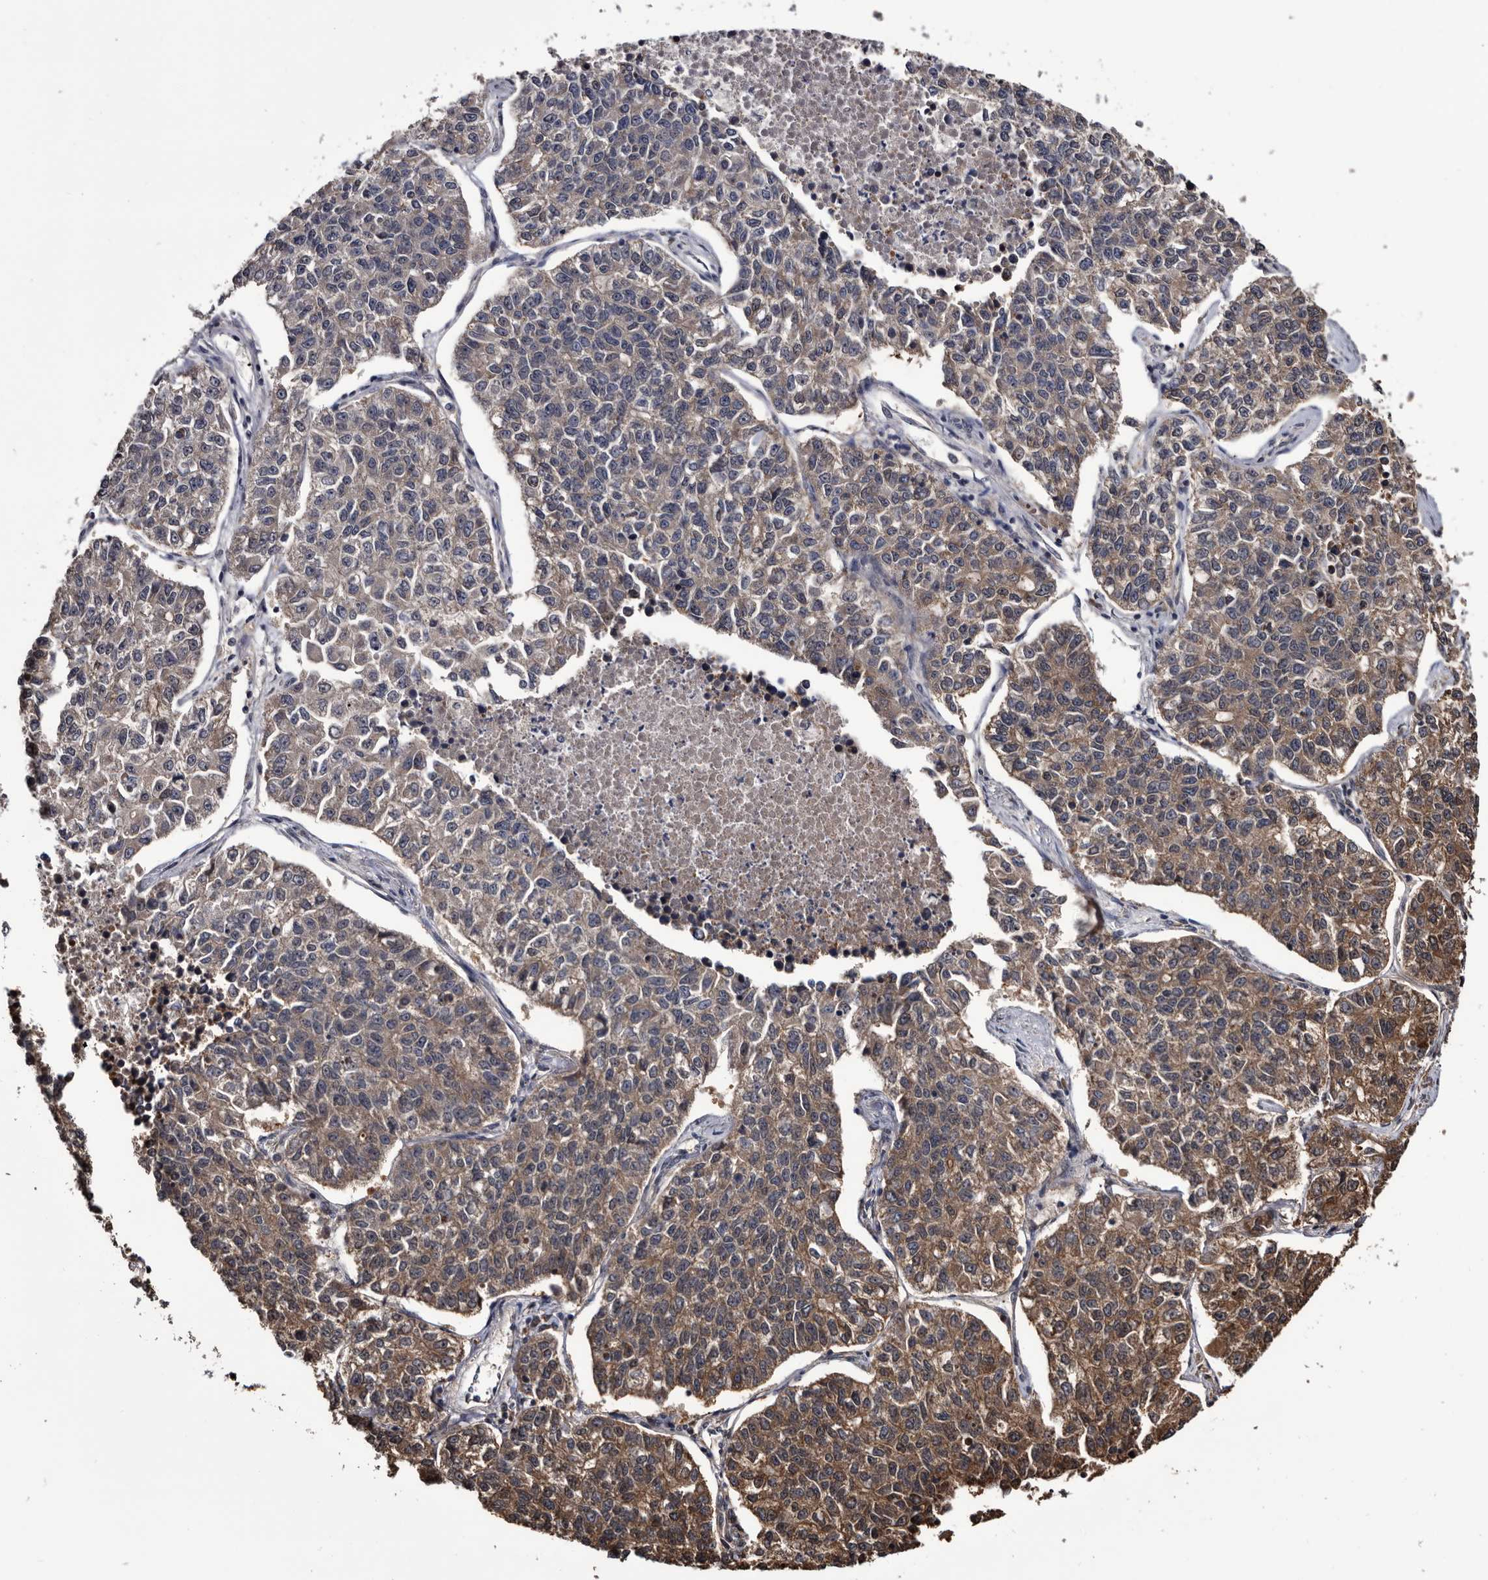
{"staining": {"intensity": "moderate", "quantity": "25%-75%", "location": "cytoplasmic/membranous"}, "tissue": "lung cancer", "cell_type": "Tumor cells", "image_type": "cancer", "snomed": [{"axis": "morphology", "description": "Adenocarcinoma, NOS"}, {"axis": "topography", "description": "Lung"}], "caption": "Immunohistochemistry image of neoplastic tissue: lung adenocarcinoma stained using immunohistochemistry (IHC) demonstrates medium levels of moderate protein expression localized specifically in the cytoplasmic/membranous of tumor cells, appearing as a cytoplasmic/membranous brown color.", "gene": "TTI2", "patient": {"sex": "male", "age": 49}}